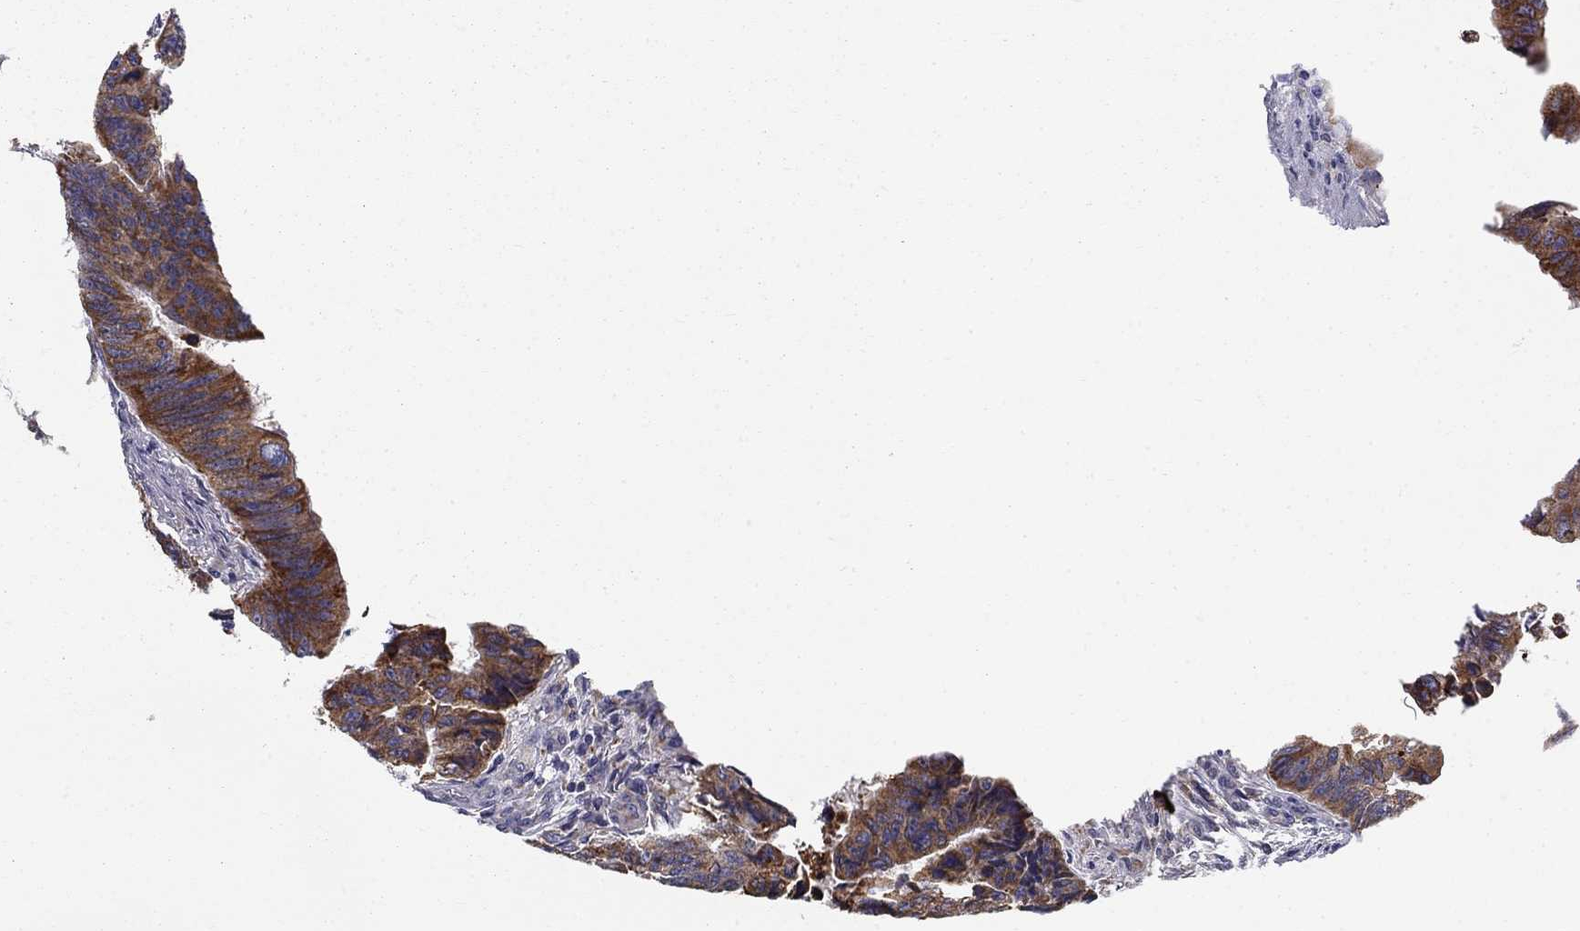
{"staining": {"intensity": "moderate", "quantity": ">75%", "location": "cytoplasmic/membranous"}, "tissue": "colorectal cancer", "cell_type": "Tumor cells", "image_type": "cancer", "snomed": [{"axis": "morphology", "description": "Adenocarcinoma, NOS"}, {"axis": "topography", "description": "Rectum"}], "caption": "A high-resolution histopathology image shows immunohistochemistry staining of adenocarcinoma (colorectal), which demonstrates moderate cytoplasmic/membranous positivity in about >75% of tumor cells.", "gene": "PRDX4", "patient": {"sex": "female", "age": 85}}